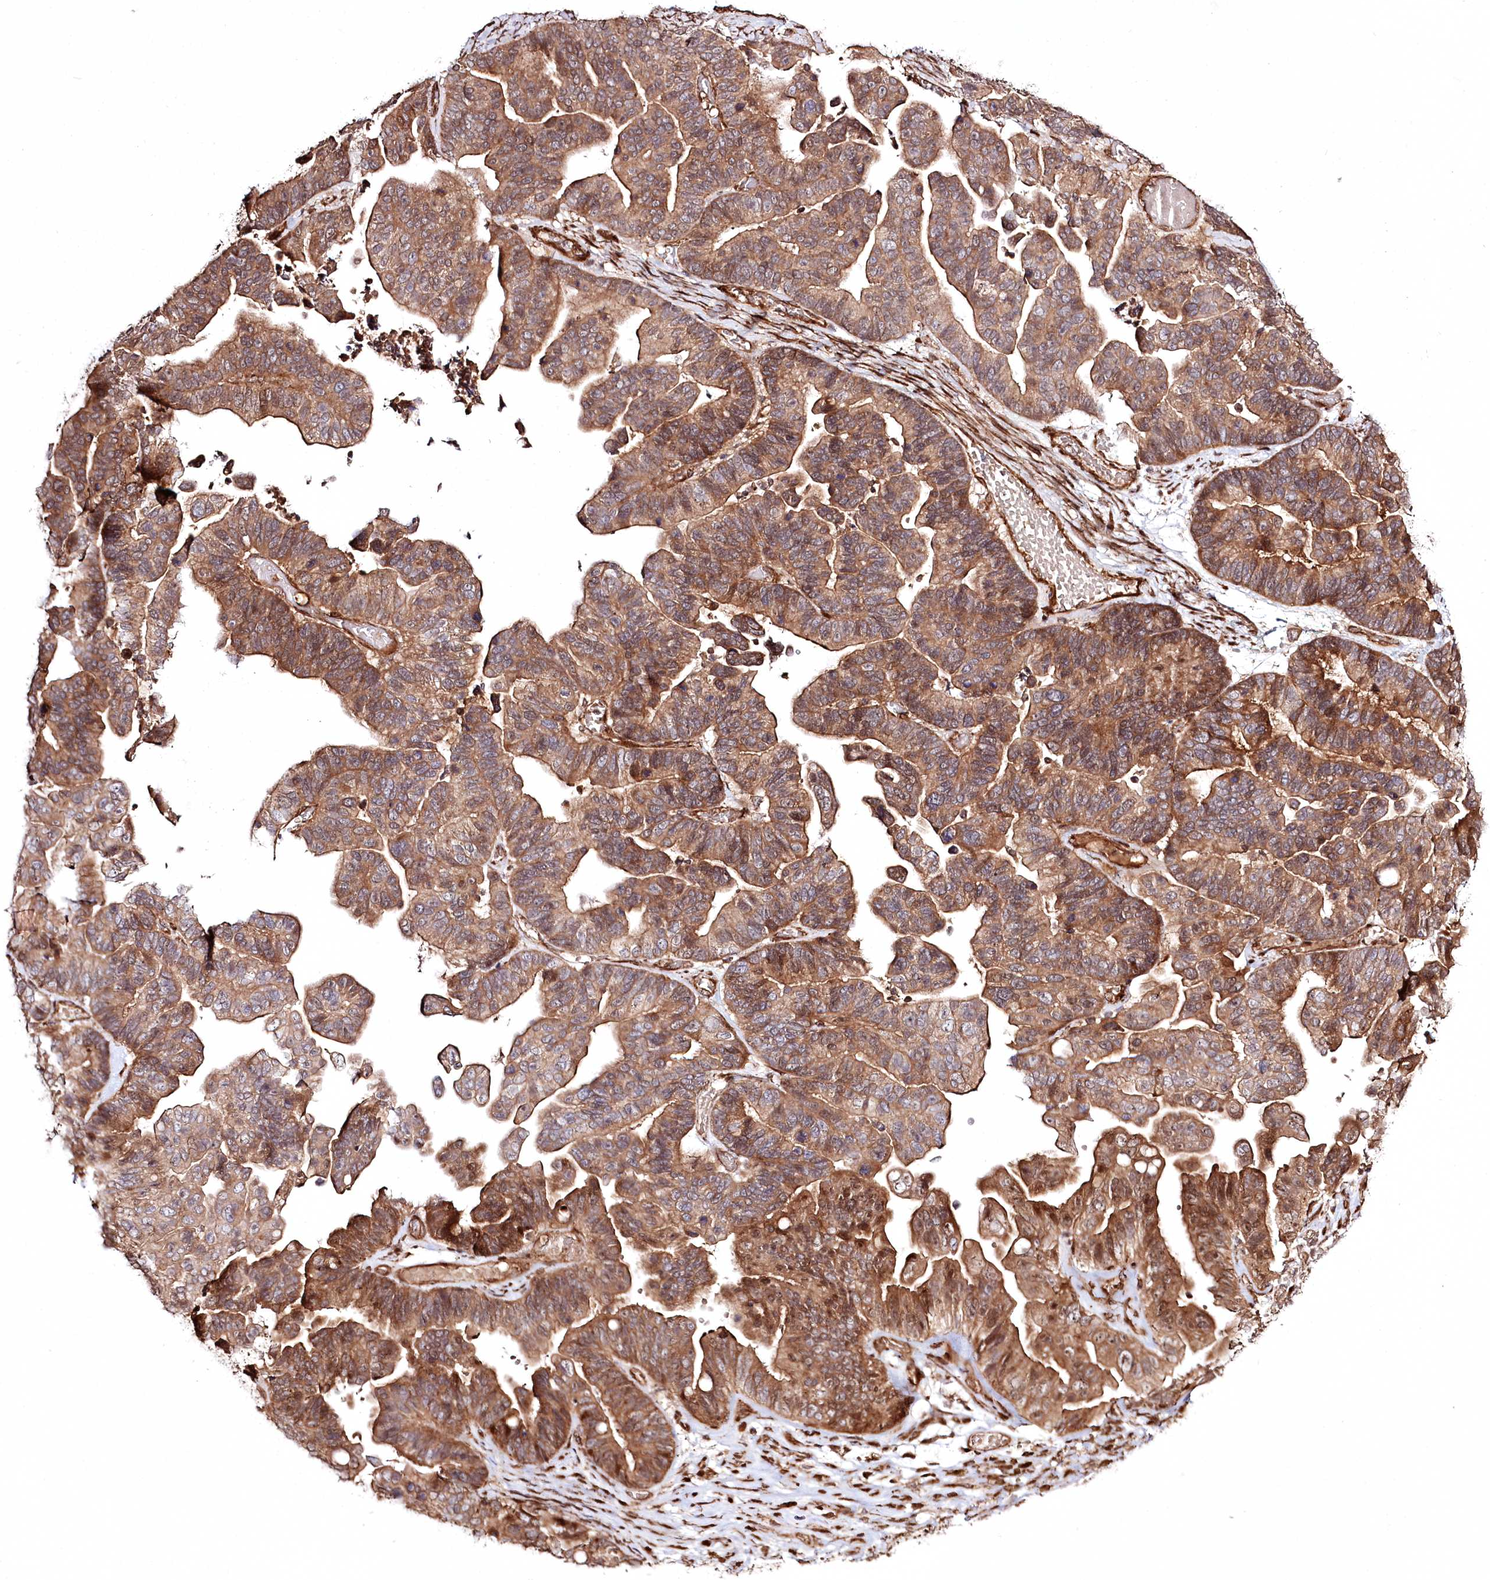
{"staining": {"intensity": "moderate", "quantity": ">75%", "location": "cytoplasmic/membranous"}, "tissue": "ovarian cancer", "cell_type": "Tumor cells", "image_type": "cancer", "snomed": [{"axis": "morphology", "description": "Cystadenocarcinoma, serous, NOS"}, {"axis": "topography", "description": "Ovary"}], "caption": "Moderate cytoplasmic/membranous expression for a protein is seen in about >75% of tumor cells of ovarian serous cystadenocarcinoma using IHC.", "gene": "REXO2", "patient": {"sex": "female", "age": 56}}